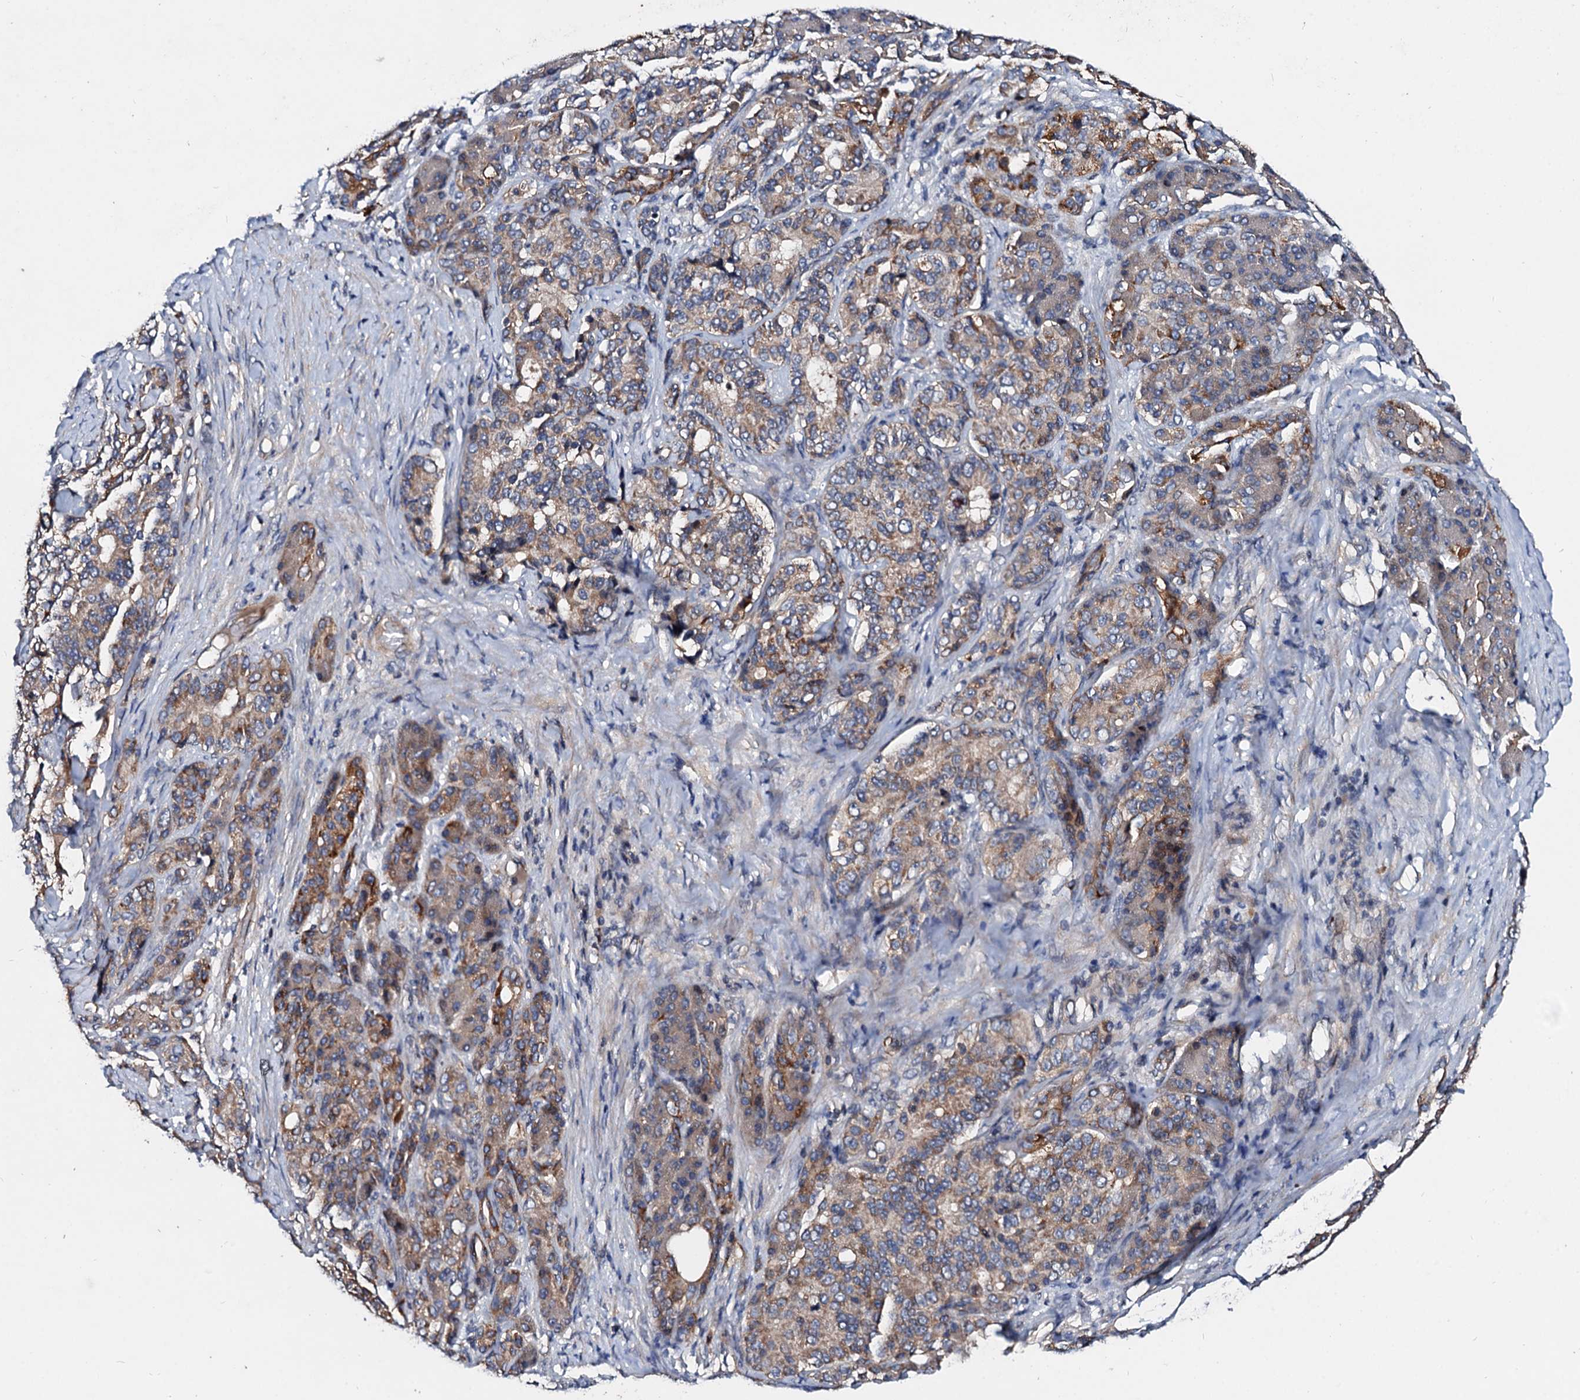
{"staining": {"intensity": "moderate", "quantity": ">75%", "location": "cytoplasmic/membranous"}, "tissue": "pancreatic cancer", "cell_type": "Tumor cells", "image_type": "cancer", "snomed": [{"axis": "morphology", "description": "Adenocarcinoma, NOS"}, {"axis": "topography", "description": "Pancreas"}], "caption": "Tumor cells reveal moderate cytoplasmic/membranous expression in approximately >75% of cells in adenocarcinoma (pancreatic).", "gene": "FIBIN", "patient": {"sex": "female", "age": 74}}